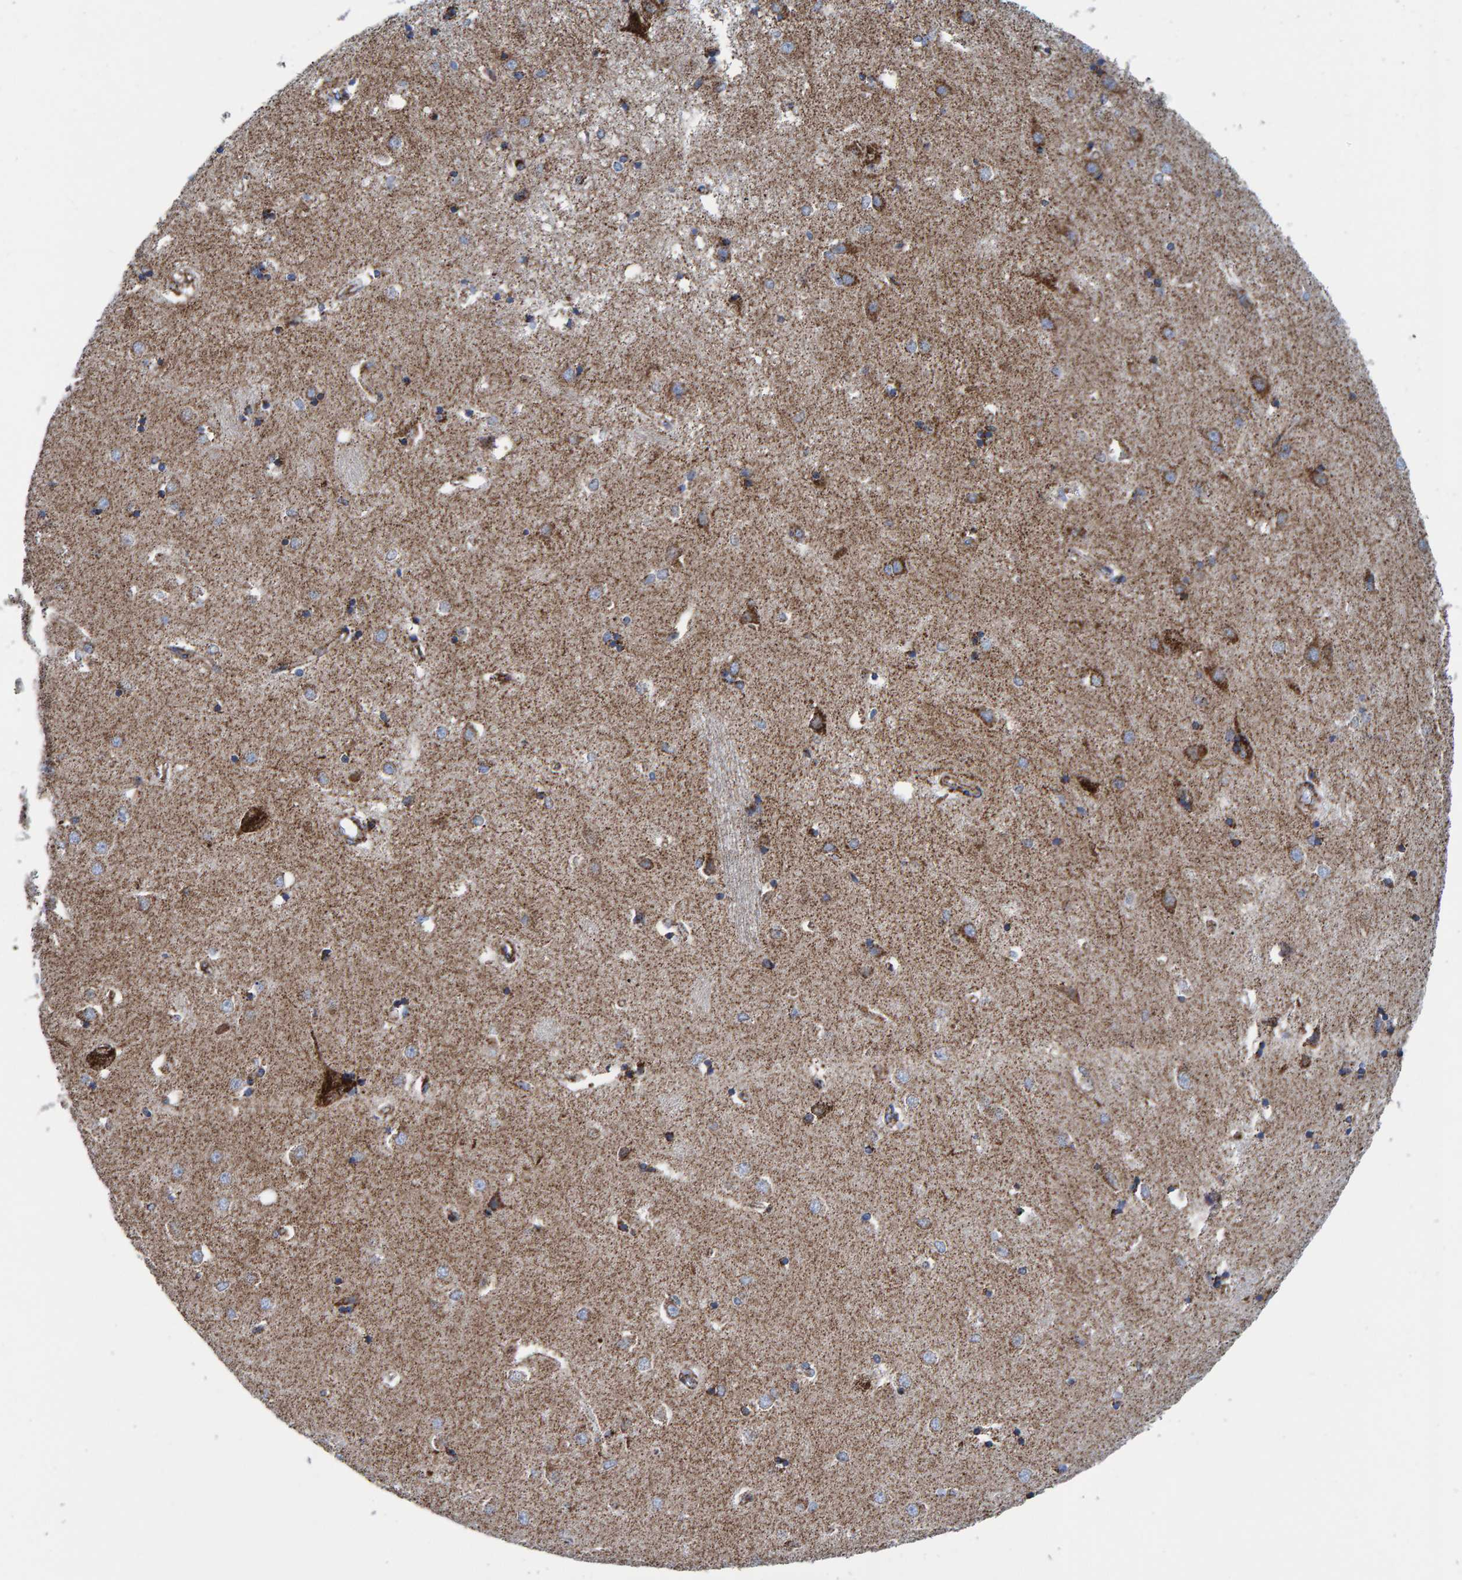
{"staining": {"intensity": "moderate", "quantity": ">75%", "location": "cytoplasmic/membranous"}, "tissue": "caudate", "cell_type": "Glial cells", "image_type": "normal", "snomed": [{"axis": "morphology", "description": "Normal tissue, NOS"}, {"axis": "topography", "description": "Lateral ventricle wall"}], "caption": "This histopathology image reveals unremarkable caudate stained with IHC to label a protein in brown. The cytoplasmic/membranous of glial cells show moderate positivity for the protein. Nuclei are counter-stained blue.", "gene": "ENSG00000262660", "patient": {"sex": "male", "age": 45}}